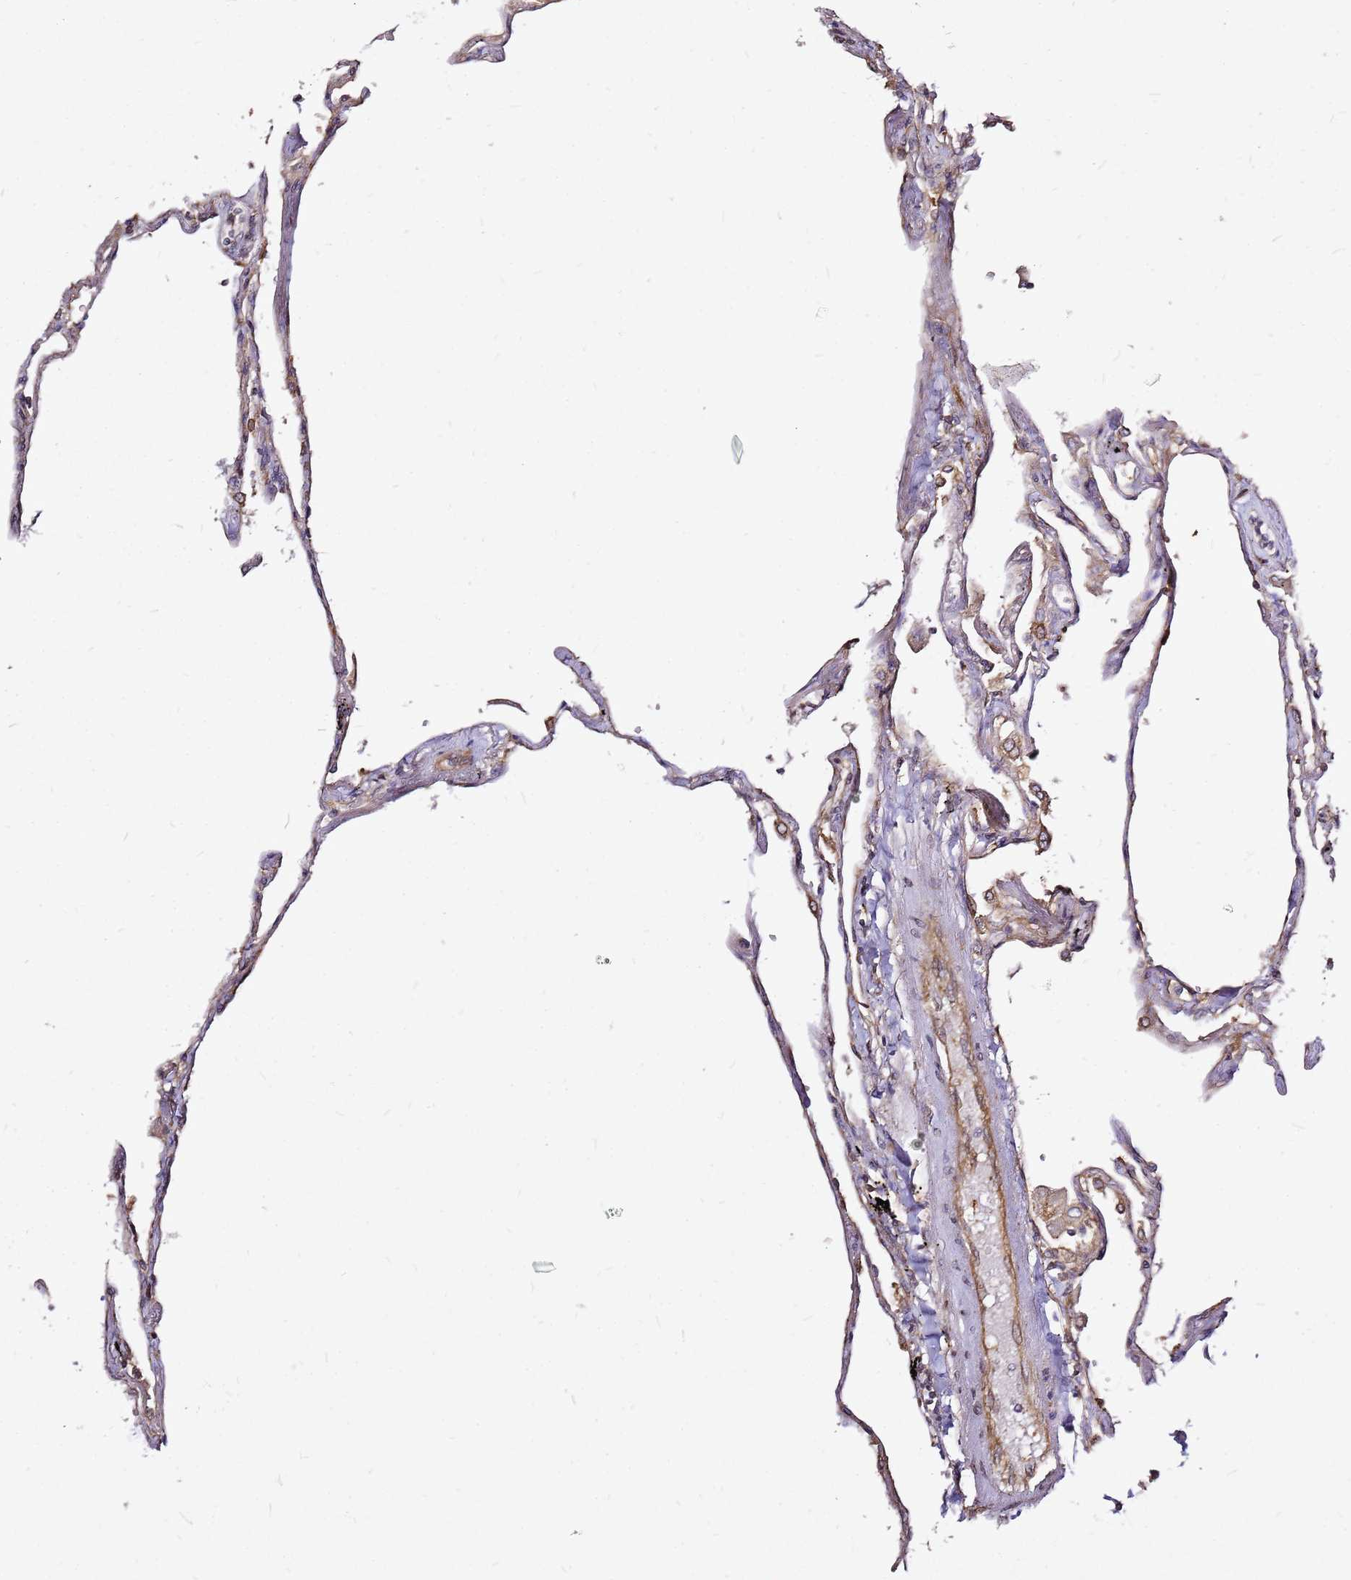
{"staining": {"intensity": "moderate", "quantity": "<25%", "location": "nuclear"}, "tissue": "lung", "cell_type": "Alveolar cells", "image_type": "normal", "snomed": [{"axis": "morphology", "description": "Normal tissue, NOS"}, {"axis": "topography", "description": "Lung"}], "caption": "High-magnification brightfield microscopy of unremarkable lung stained with DAB (brown) and counterstained with hematoxylin (blue). alveolar cells exhibit moderate nuclear staining is appreciated in about<25% of cells. The staining was performed using DAB, with brown indicating positive protein expression. Nuclei are stained blue with hematoxylin.", "gene": "NUDT14", "patient": {"sex": "female", "age": 67}}